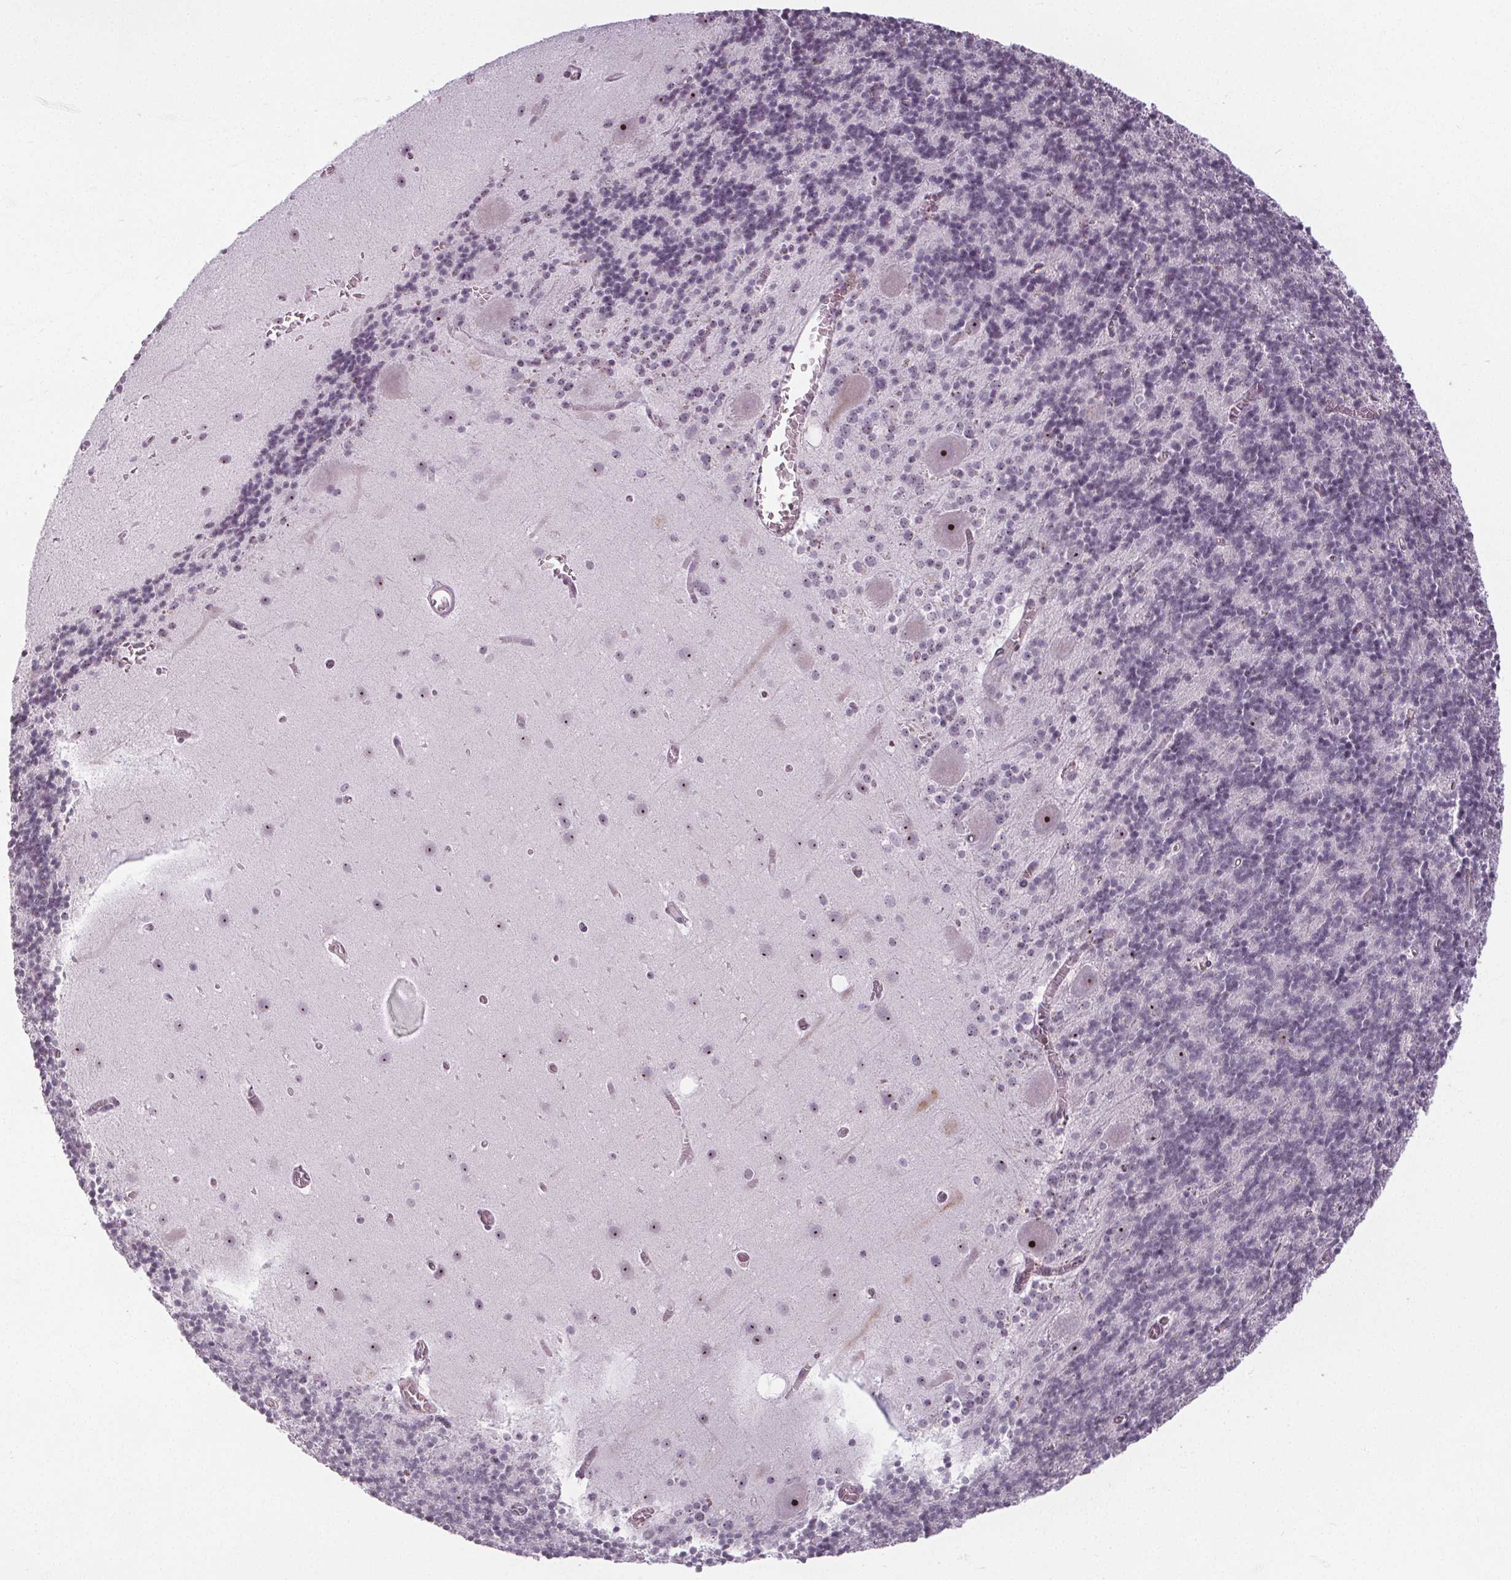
{"staining": {"intensity": "negative", "quantity": "none", "location": "none"}, "tissue": "cerebellum", "cell_type": "Cells in granular layer", "image_type": "normal", "snomed": [{"axis": "morphology", "description": "Normal tissue, NOS"}, {"axis": "topography", "description": "Cerebellum"}], "caption": "A high-resolution histopathology image shows IHC staining of benign cerebellum, which shows no significant staining in cells in granular layer. (Brightfield microscopy of DAB (3,3'-diaminobenzidine) immunohistochemistry at high magnification).", "gene": "NOLC1", "patient": {"sex": "male", "age": 70}}